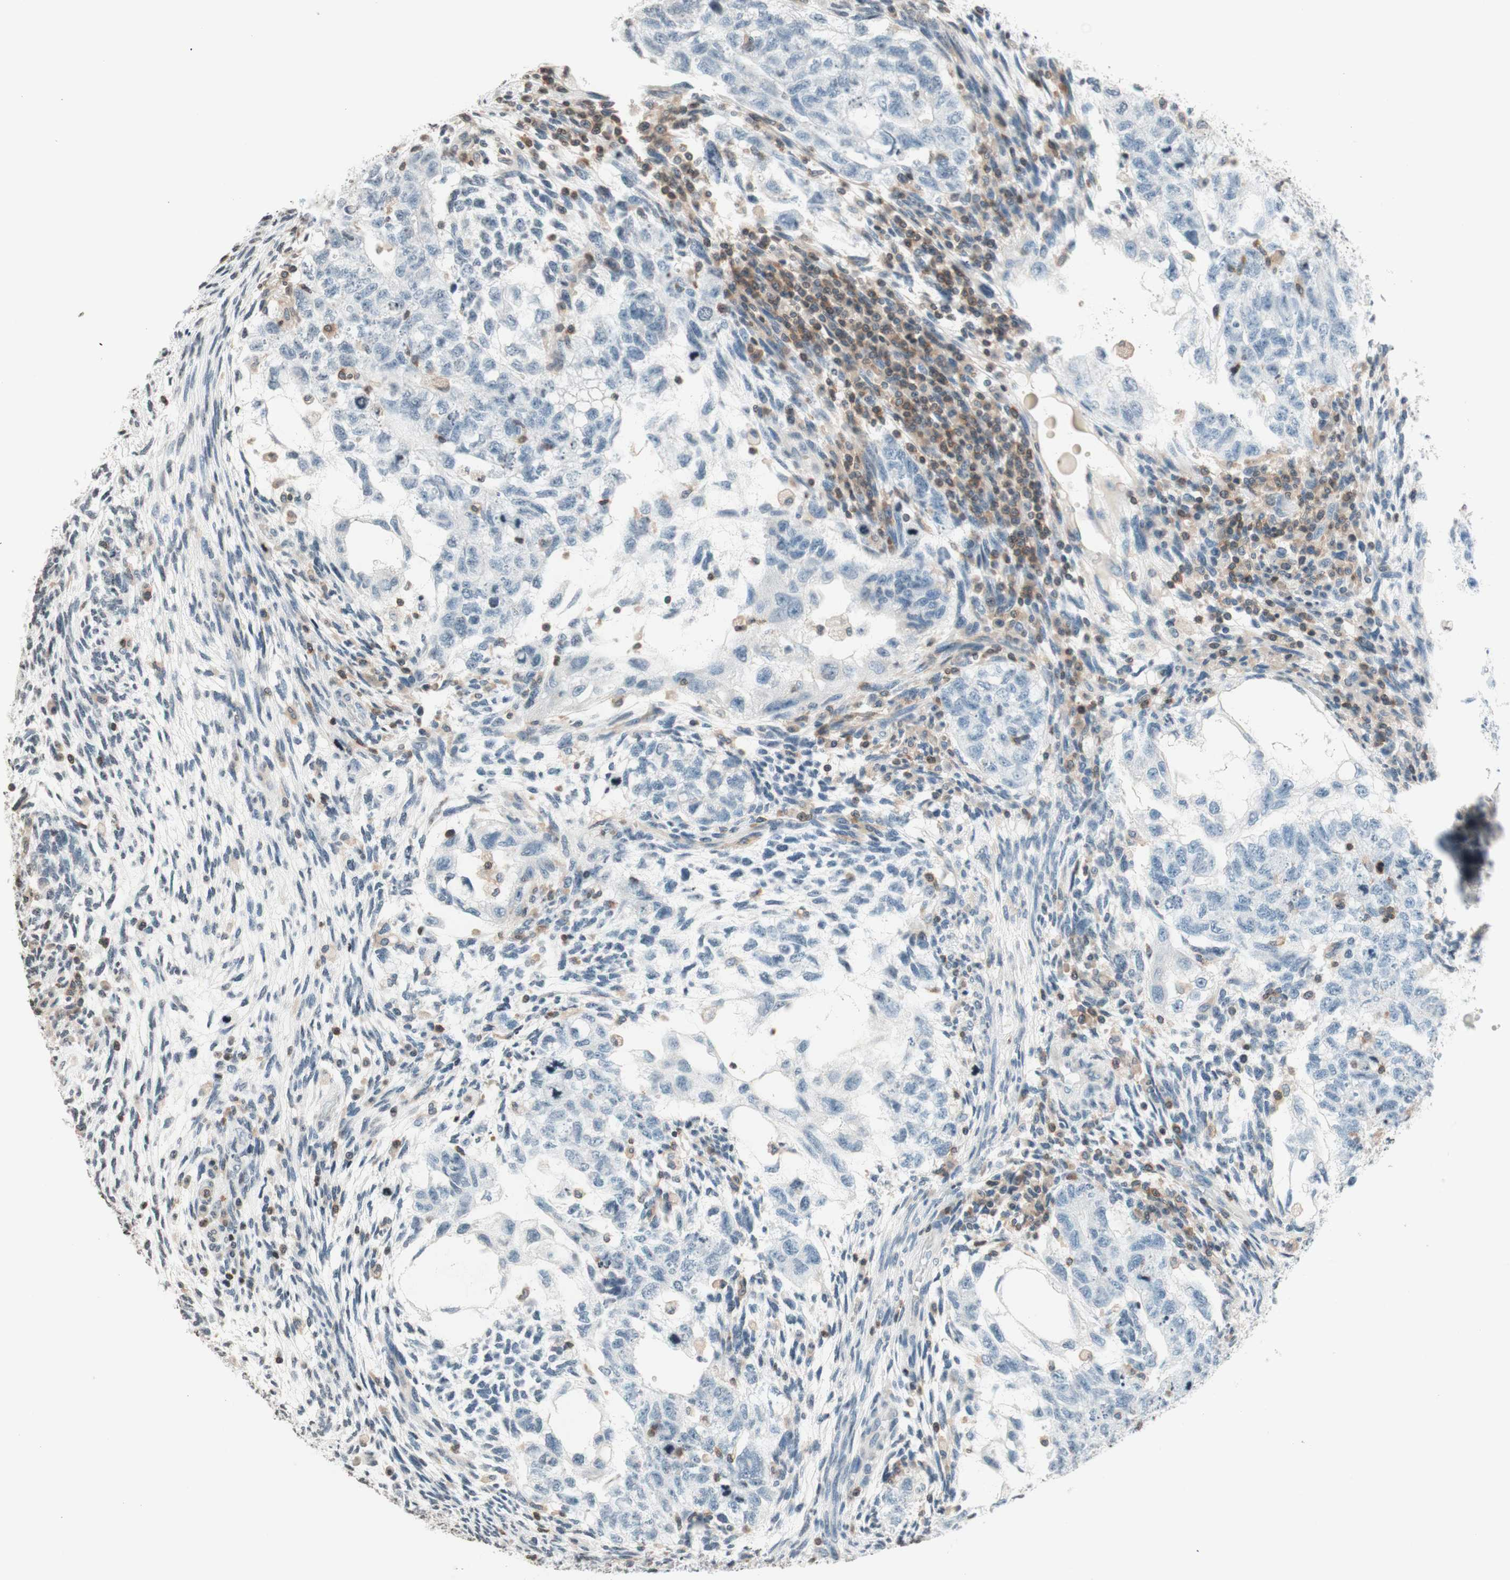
{"staining": {"intensity": "negative", "quantity": "none", "location": "none"}, "tissue": "testis cancer", "cell_type": "Tumor cells", "image_type": "cancer", "snomed": [{"axis": "morphology", "description": "Normal tissue, NOS"}, {"axis": "morphology", "description": "Carcinoma, Embryonal, NOS"}, {"axis": "topography", "description": "Testis"}], "caption": "Testis cancer was stained to show a protein in brown. There is no significant positivity in tumor cells.", "gene": "WIPF1", "patient": {"sex": "male", "age": 36}}